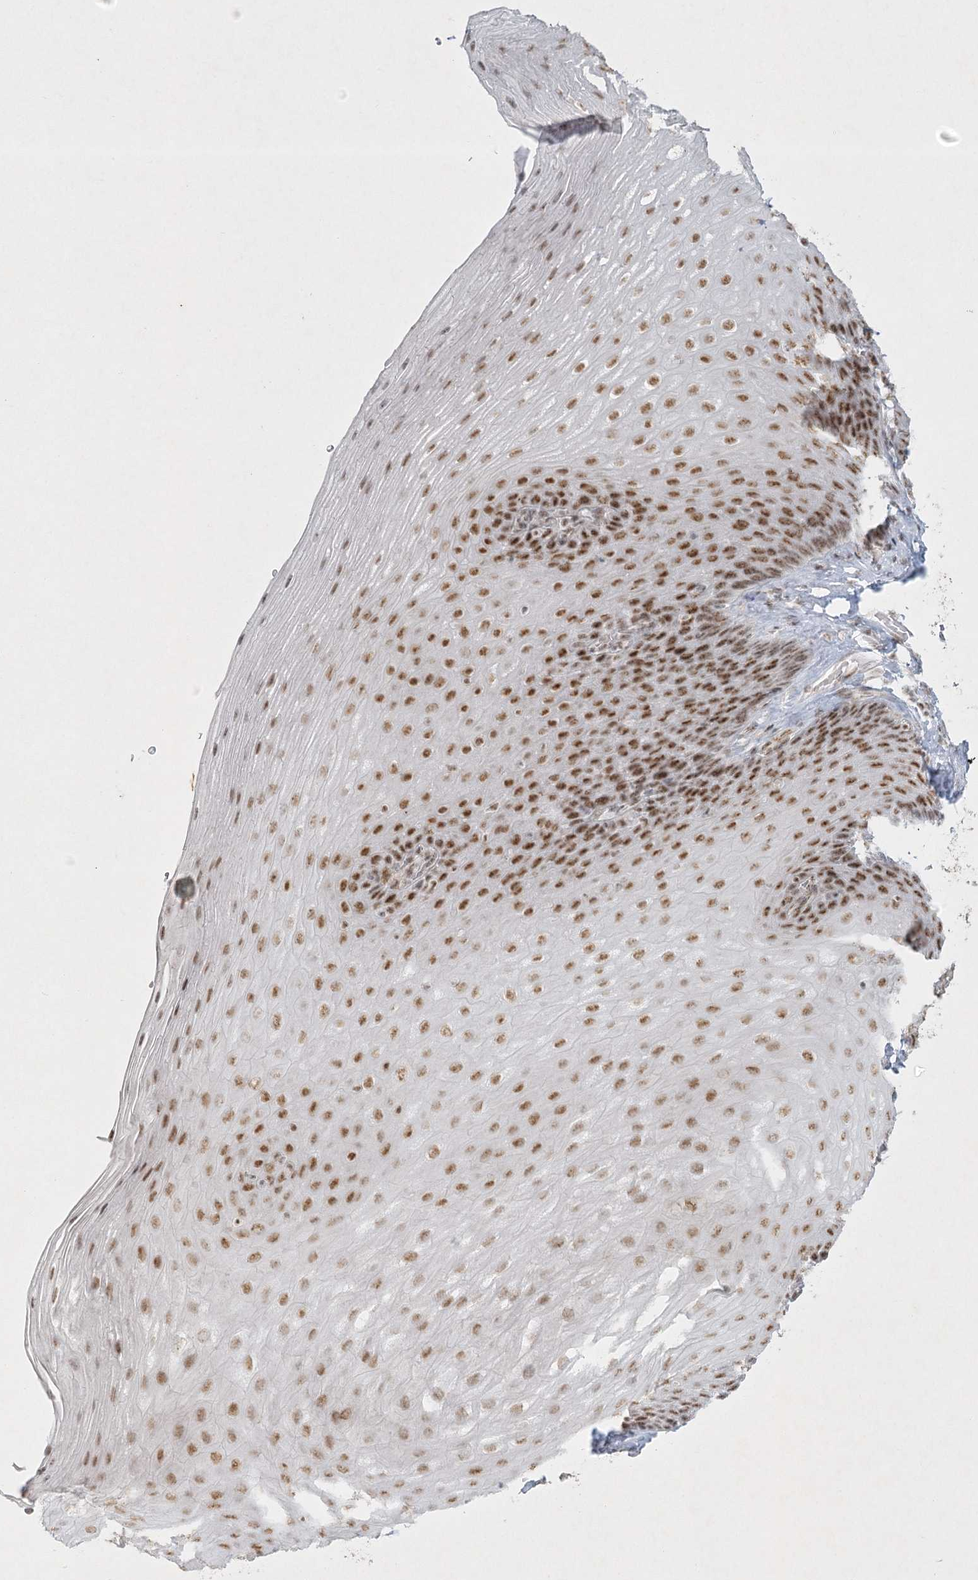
{"staining": {"intensity": "strong", "quantity": ">75%", "location": "nuclear"}, "tissue": "esophagus", "cell_type": "Squamous epithelial cells", "image_type": "normal", "snomed": [{"axis": "morphology", "description": "Normal tissue, NOS"}, {"axis": "topography", "description": "Esophagus"}], "caption": "IHC micrograph of normal esophagus: esophagus stained using immunohistochemistry (IHC) reveals high levels of strong protein expression localized specifically in the nuclear of squamous epithelial cells, appearing as a nuclear brown color.", "gene": "U2SURP", "patient": {"sex": "female", "age": 66}}